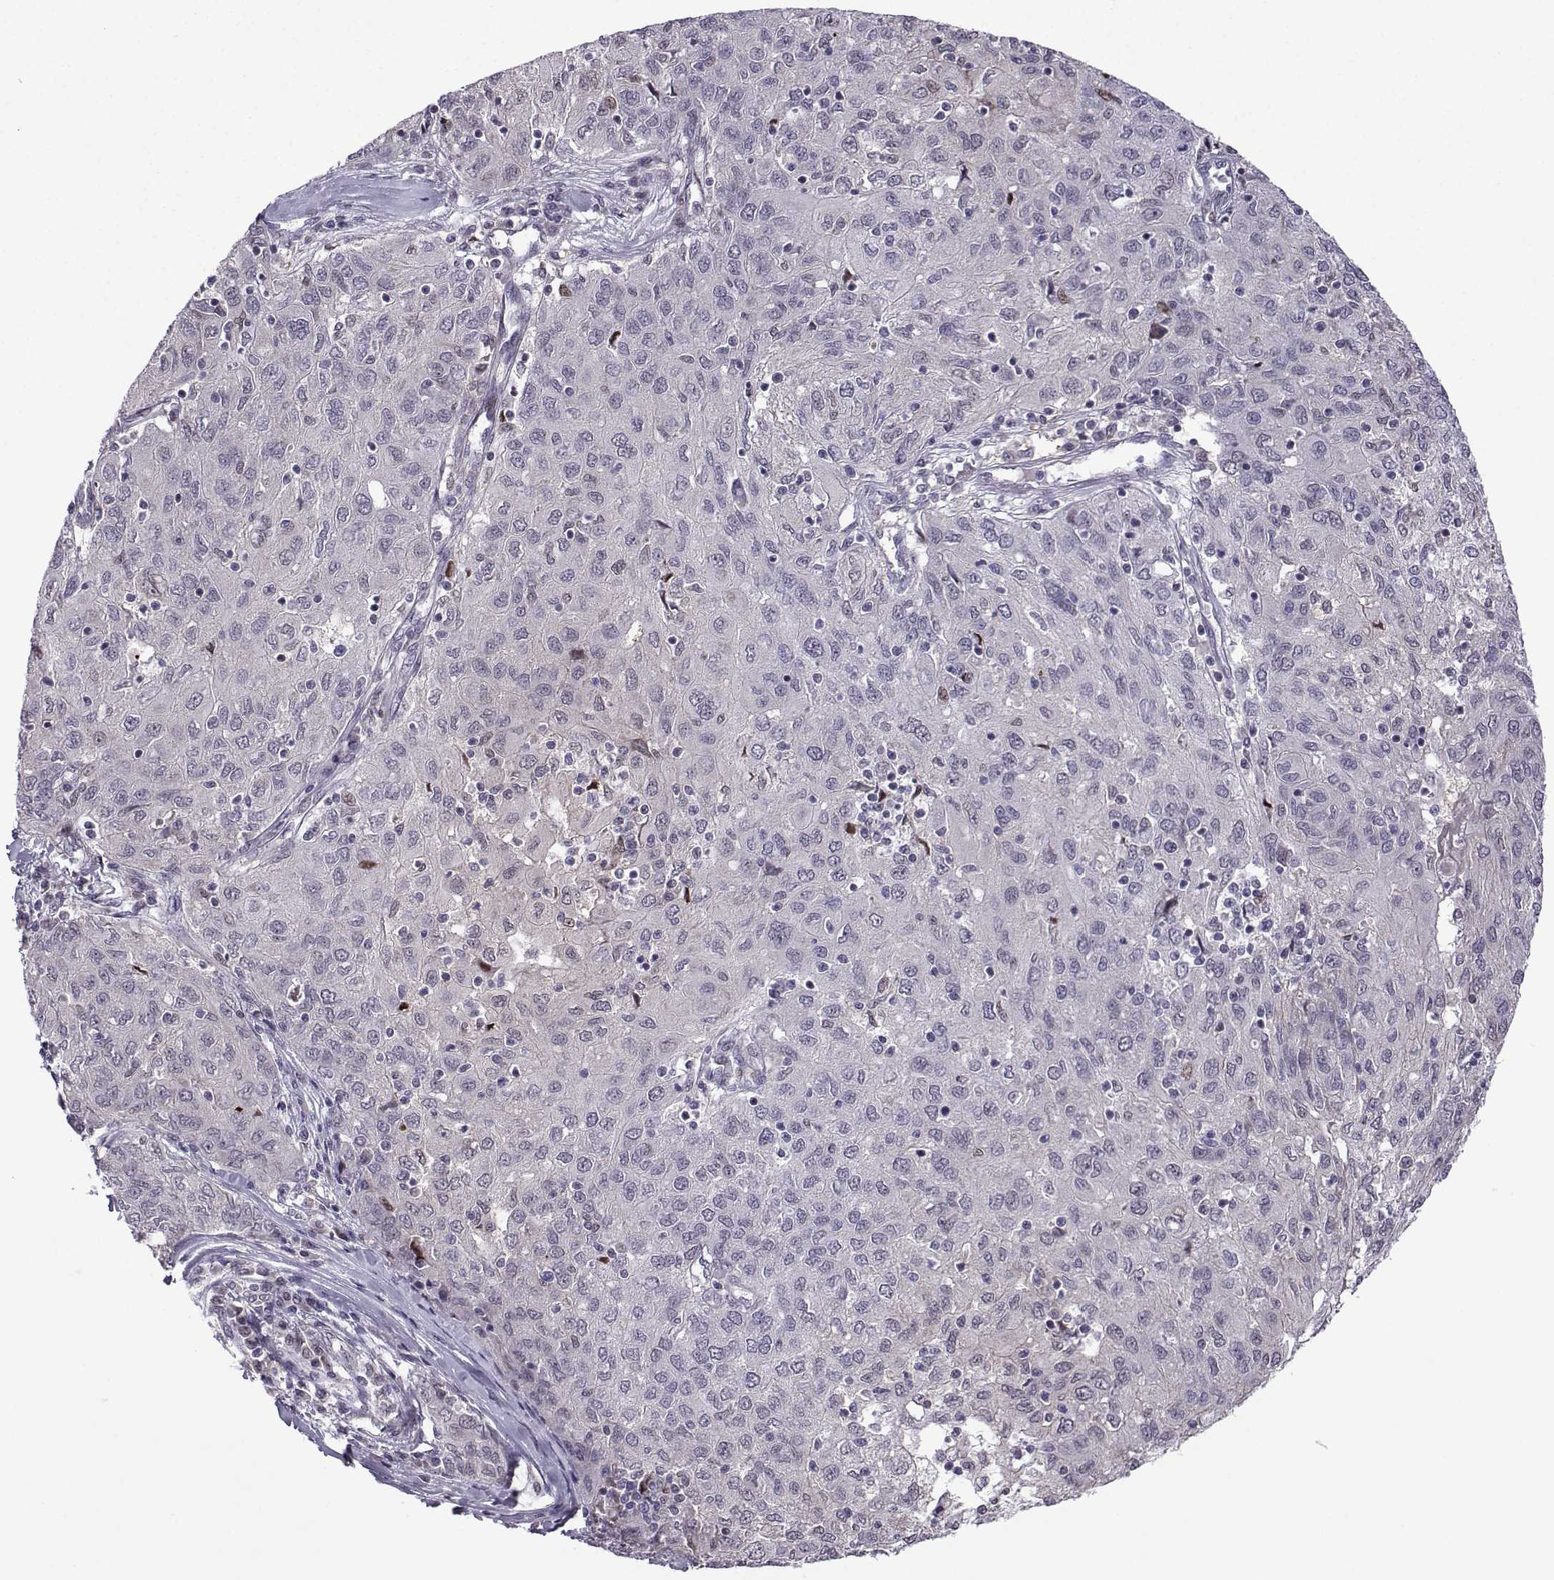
{"staining": {"intensity": "negative", "quantity": "none", "location": "none"}, "tissue": "ovarian cancer", "cell_type": "Tumor cells", "image_type": "cancer", "snomed": [{"axis": "morphology", "description": "Carcinoma, endometroid"}, {"axis": "topography", "description": "Ovary"}], "caption": "This histopathology image is of ovarian endometroid carcinoma stained with immunohistochemistry to label a protein in brown with the nuclei are counter-stained blue. There is no staining in tumor cells.", "gene": "FGF3", "patient": {"sex": "female", "age": 50}}